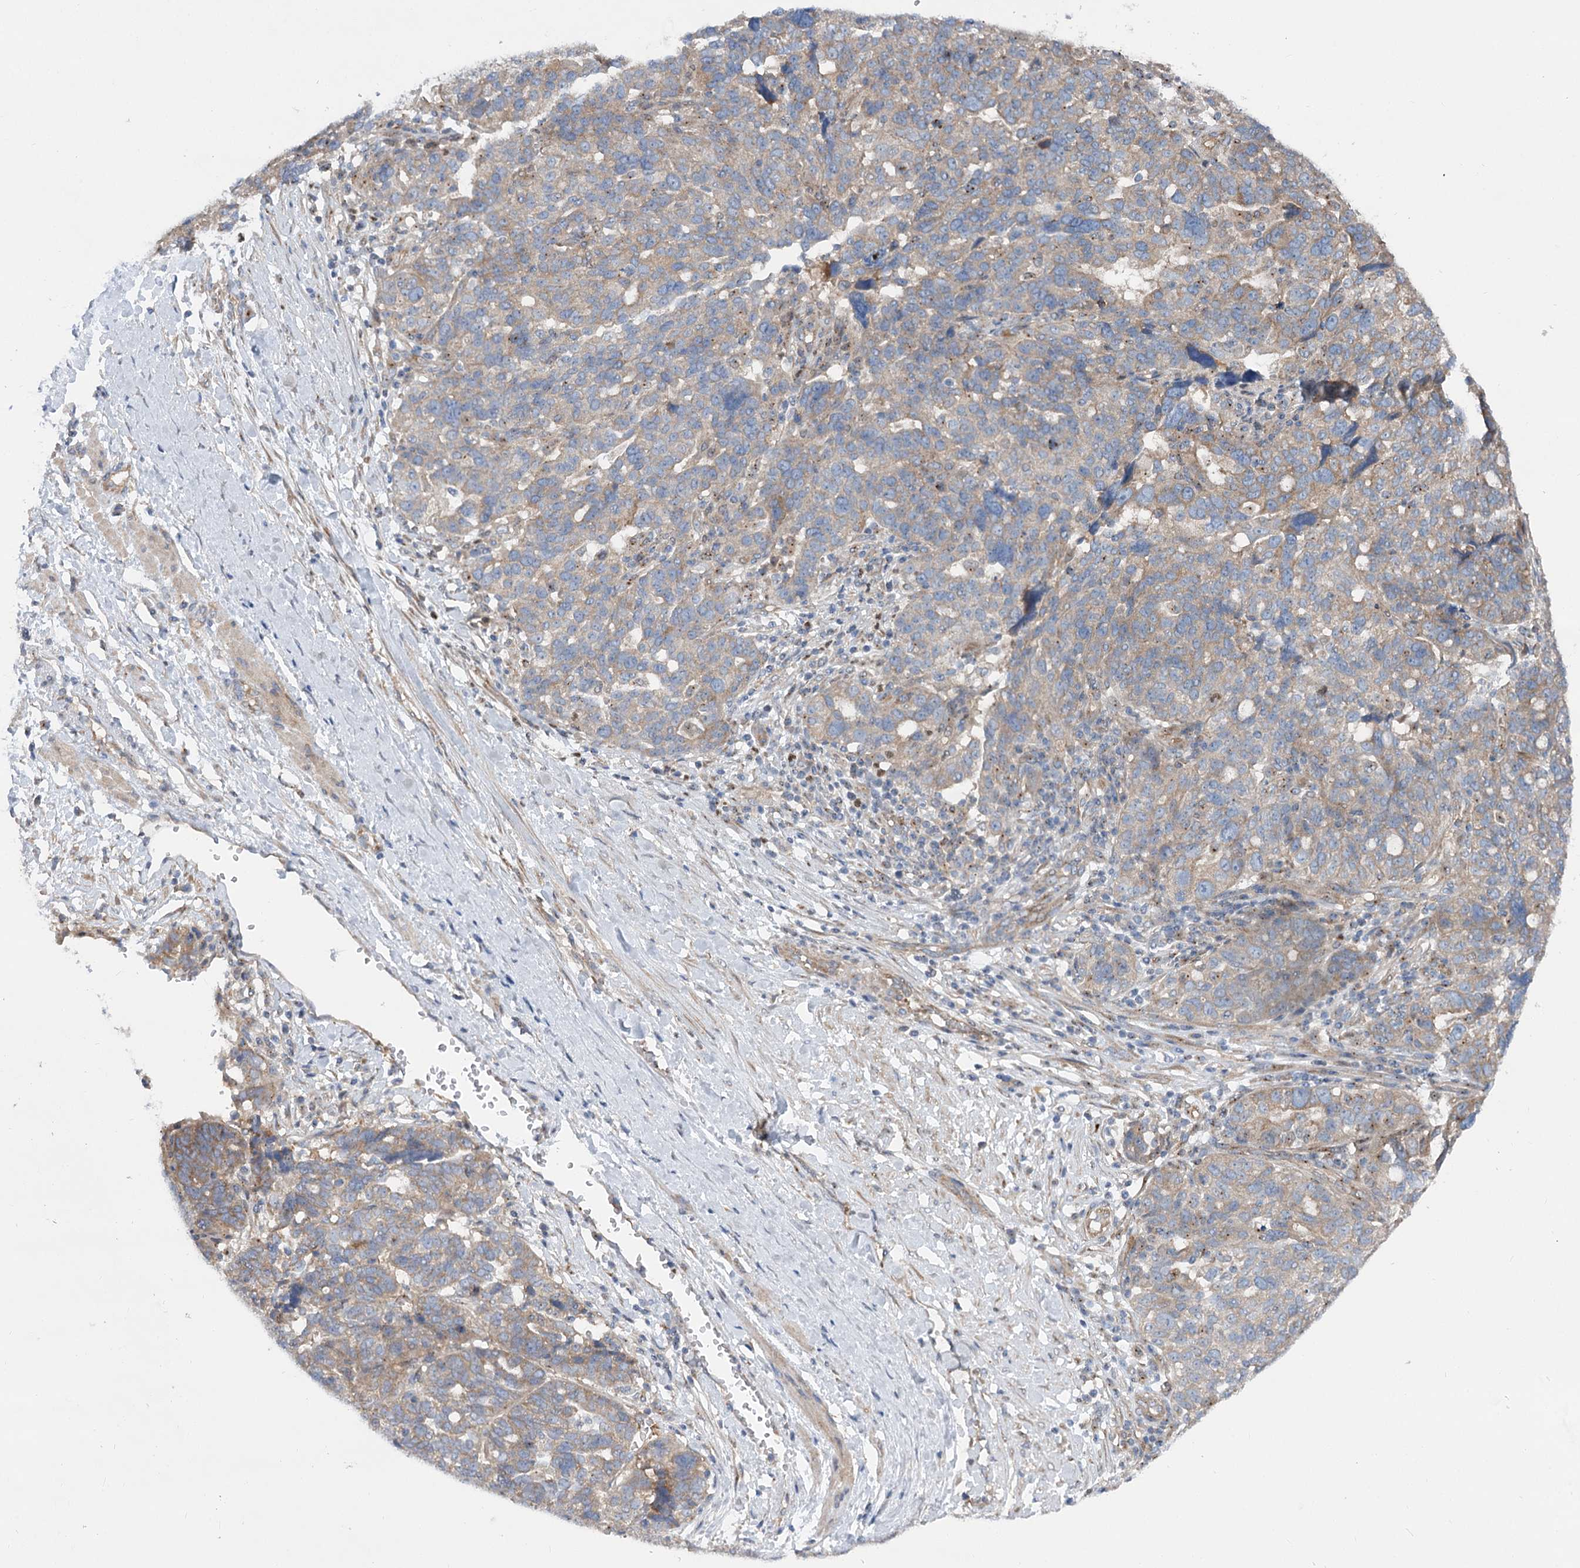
{"staining": {"intensity": "weak", "quantity": ">75%", "location": "cytoplasmic/membranous"}, "tissue": "ovarian cancer", "cell_type": "Tumor cells", "image_type": "cancer", "snomed": [{"axis": "morphology", "description": "Cystadenocarcinoma, serous, NOS"}, {"axis": "topography", "description": "Ovary"}], "caption": "The micrograph demonstrates a brown stain indicating the presence of a protein in the cytoplasmic/membranous of tumor cells in serous cystadenocarcinoma (ovarian). (Stains: DAB in brown, nuclei in blue, Microscopy: brightfield microscopy at high magnification).", "gene": "SCN11A", "patient": {"sex": "female", "age": 59}}